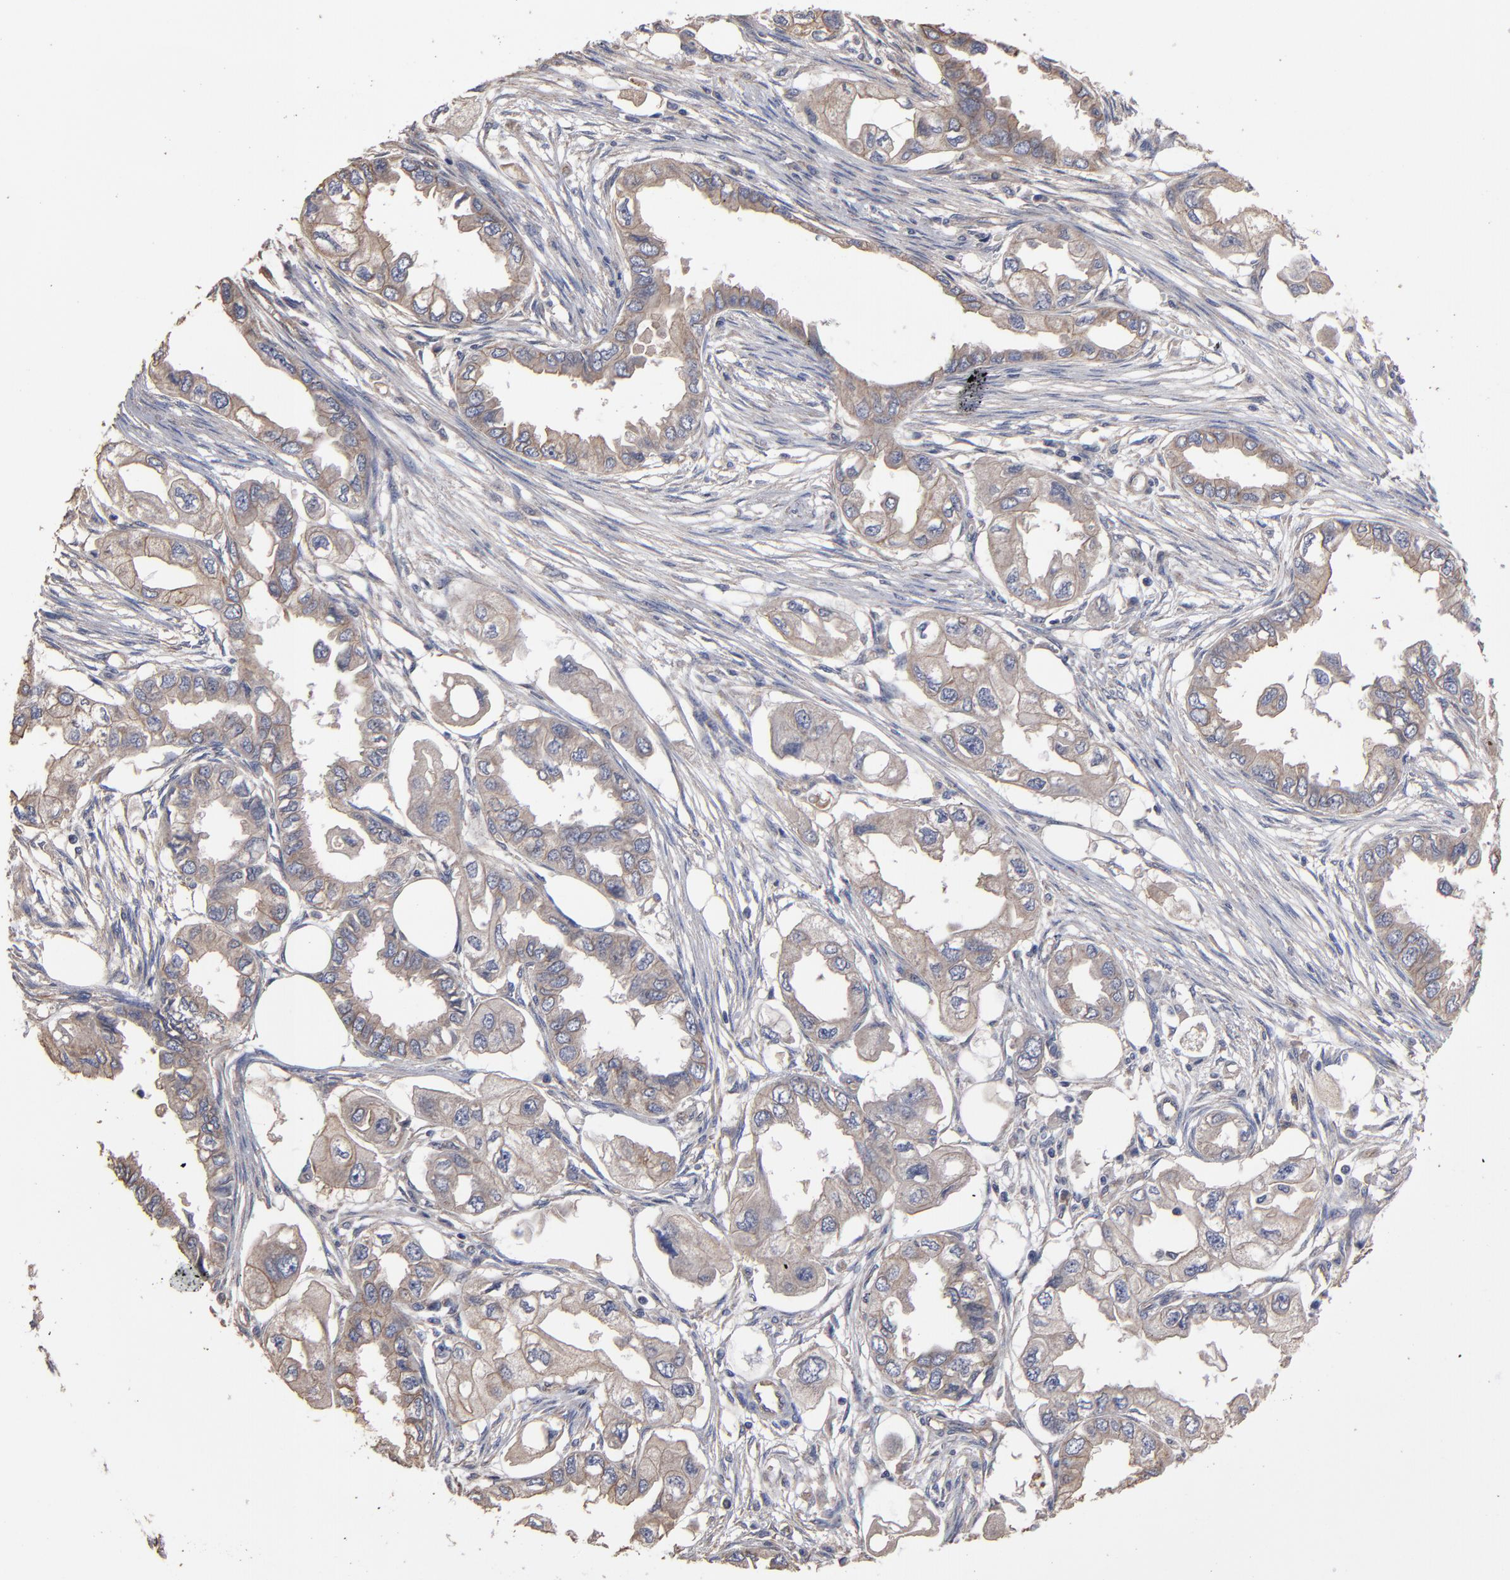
{"staining": {"intensity": "weak", "quantity": ">75%", "location": "cytoplasmic/membranous"}, "tissue": "endometrial cancer", "cell_type": "Tumor cells", "image_type": "cancer", "snomed": [{"axis": "morphology", "description": "Adenocarcinoma, NOS"}, {"axis": "topography", "description": "Endometrium"}], "caption": "This micrograph exhibits immunohistochemistry (IHC) staining of human endometrial cancer (adenocarcinoma), with low weak cytoplasmic/membranous positivity in about >75% of tumor cells.", "gene": "DMD", "patient": {"sex": "female", "age": 67}}